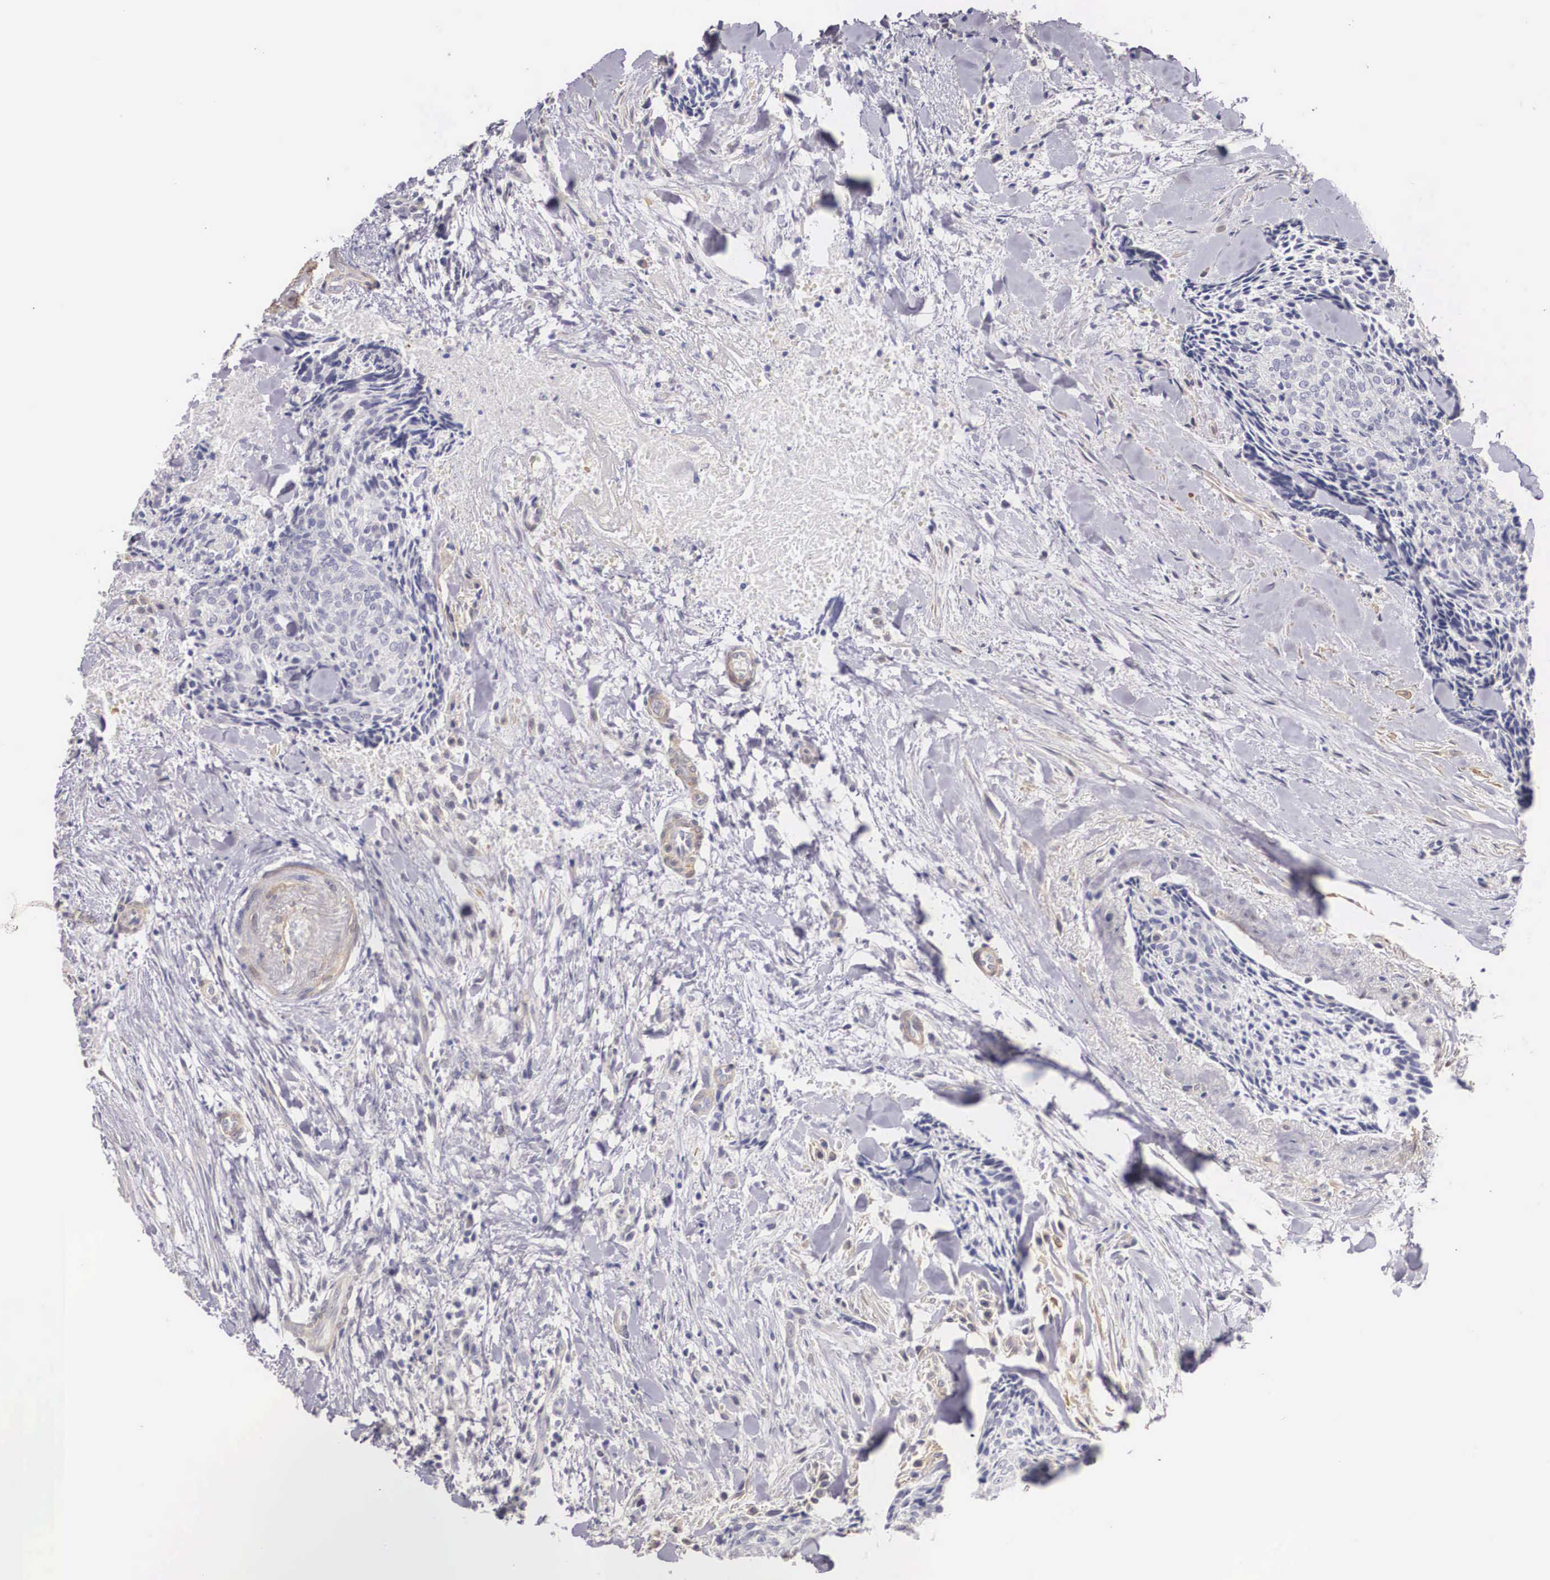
{"staining": {"intensity": "negative", "quantity": "none", "location": "none"}, "tissue": "head and neck cancer", "cell_type": "Tumor cells", "image_type": "cancer", "snomed": [{"axis": "morphology", "description": "Squamous cell carcinoma, NOS"}, {"axis": "topography", "description": "Salivary gland"}, {"axis": "topography", "description": "Head-Neck"}], "caption": "DAB immunohistochemical staining of human head and neck squamous cell carcinoma exhibits no significant staining in tumor cells.", "gene": "ENOX2", "patient": {"sex": "male", "age": 70}}